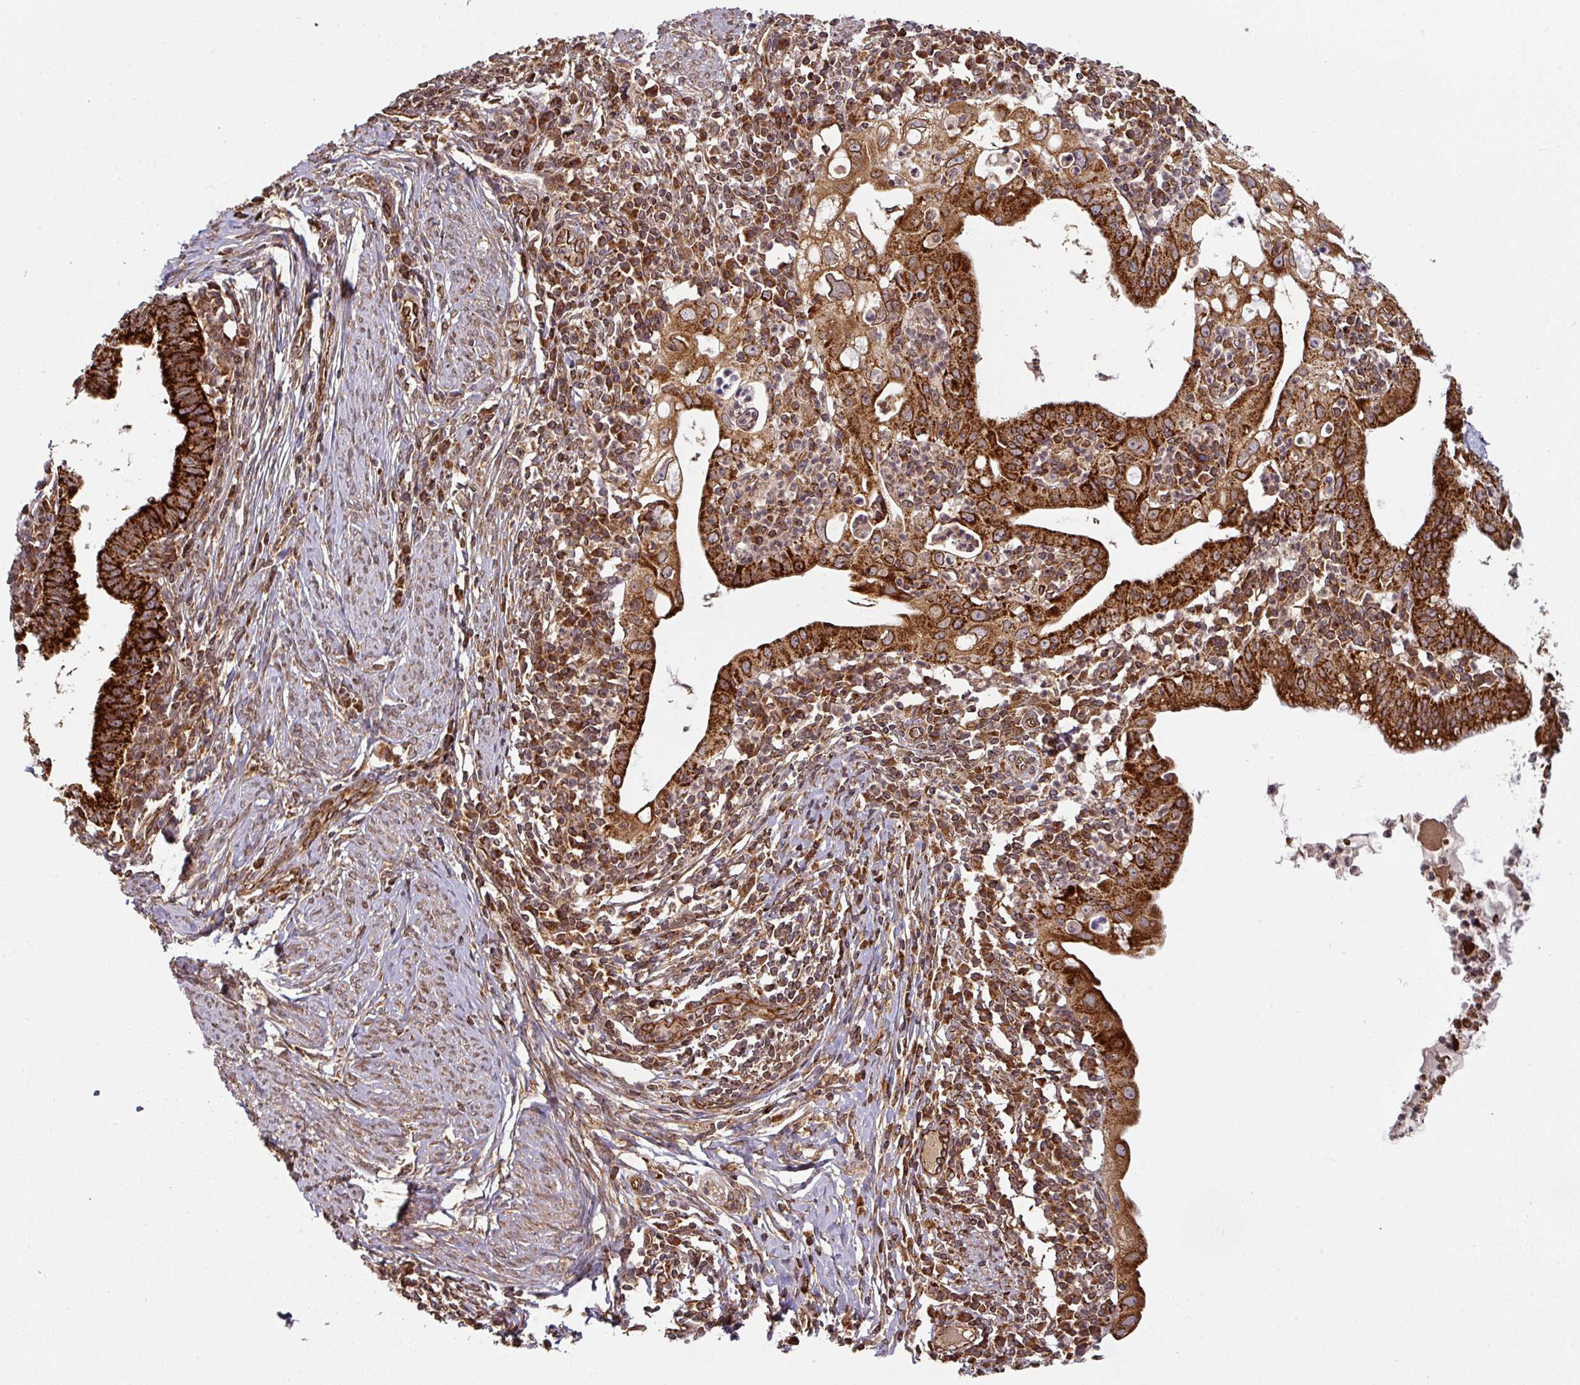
{"staining": {"intensity": "strong", "quantity": ">75%", "location": "cytoplasmic/membranous"}, "tissue": "cervical cancer", "cell_type": "Tumor cells", "image_type": "cancer", "snomed": [{"axis": "morphology", "description": "Adenocarcinoma, NOS"}, {"axis": "topography", "description": "Cervix"}], "caption": "Human cervical cancer stained for a protein (brown) reveals strong cytoplasmic/membranous positive expression in about >75% of tumor cells.", "gene": "TRAP1", "patient": {"sex": "female", "age": 36}}